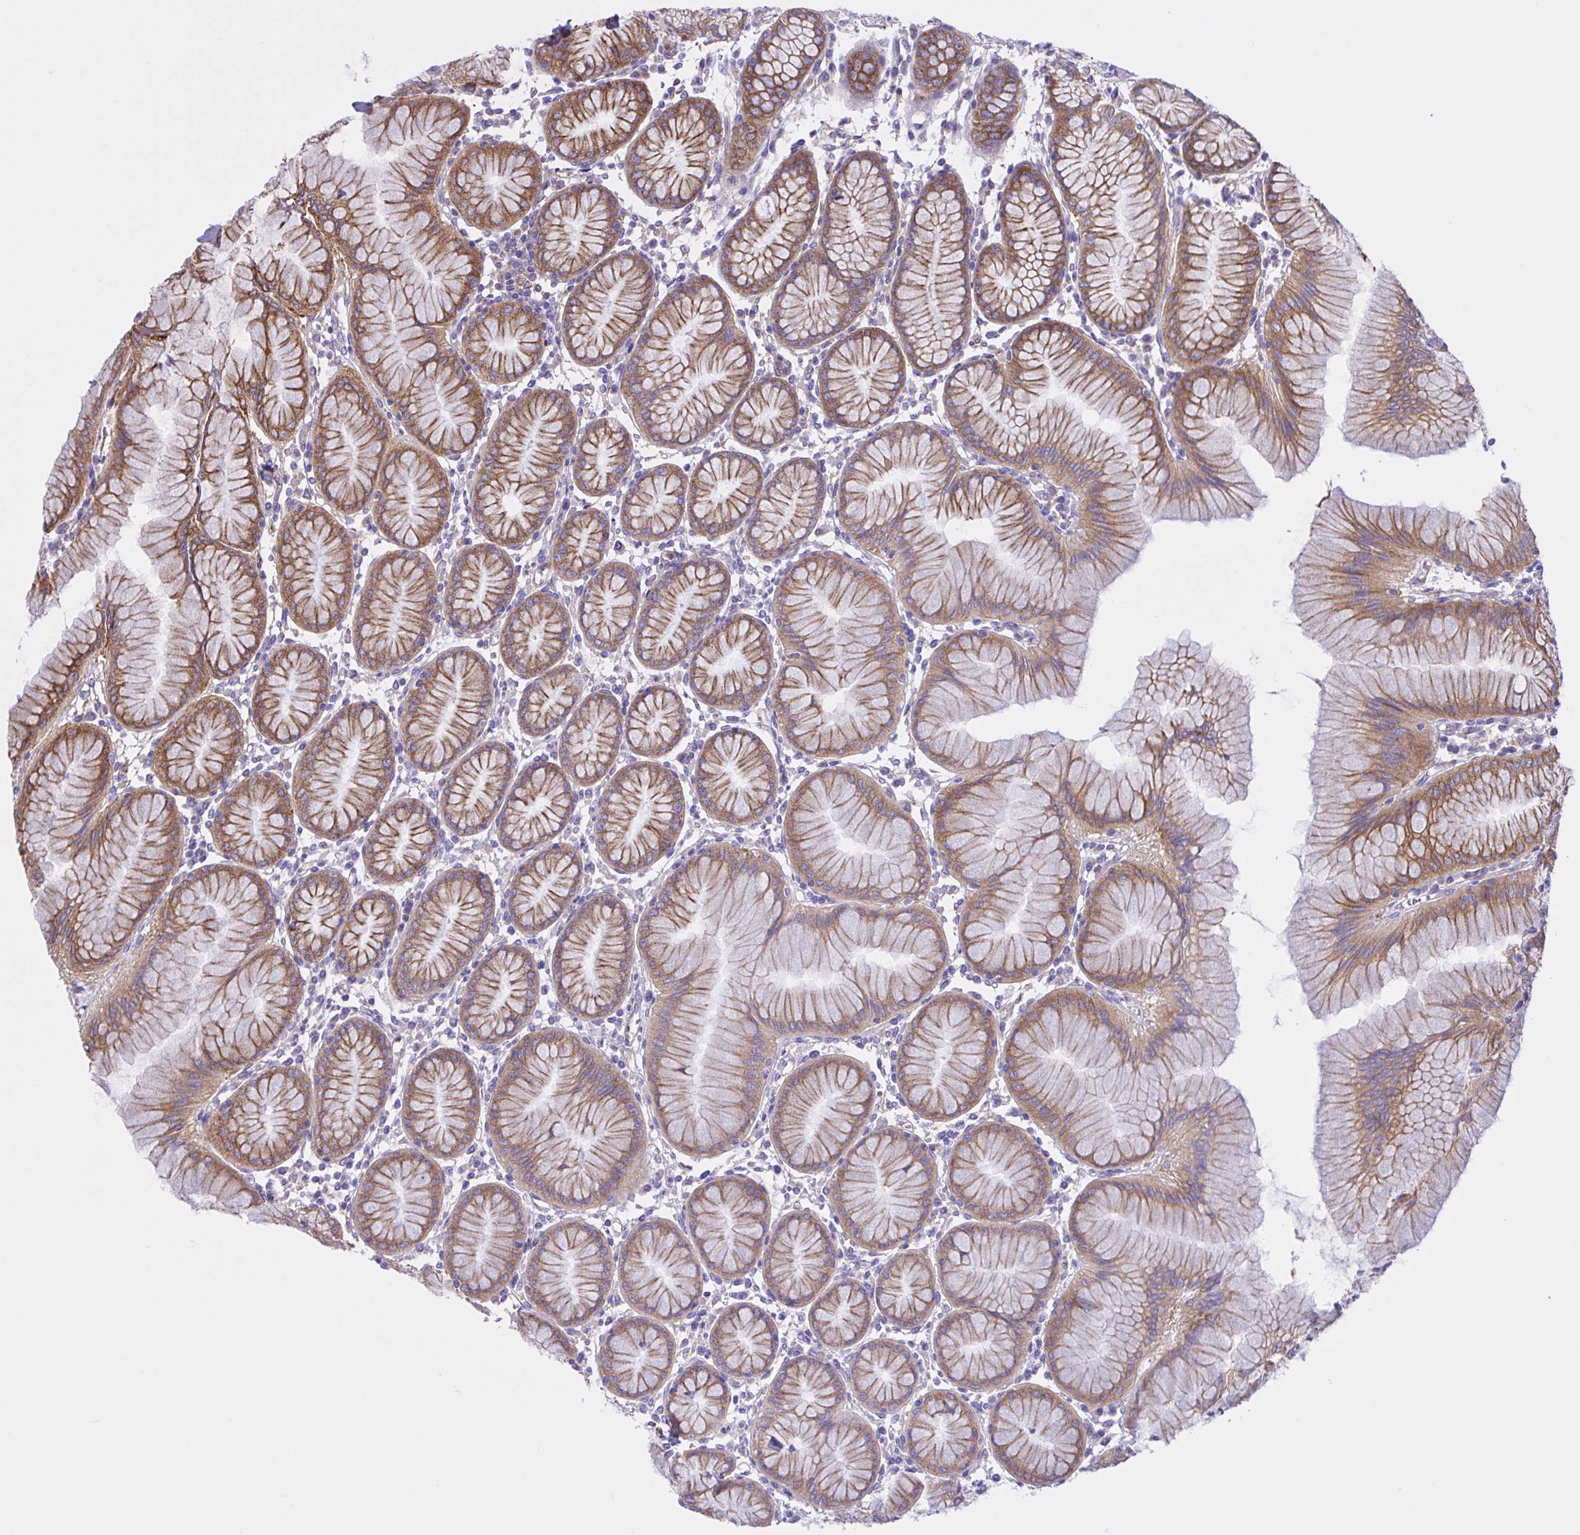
{"staining": {"intensity": "strong", "quantity": "25%-75%", "location": "cytoplasmic/membranous"}, "tissue": "stomach", "cell_type": "Glandular cells", "image_type": "normal", "snomed": [{"axis": "morphology", "description": "Normal tissue, NOS"}, {"axis": "topography", "description": "Stomach"}], "caption": "The immunohistochemical stain shows strong cytoplasmic/membranous staining in glandular cells of unremarkable stomach.", "gene": "OR51M1", "patient": {"sex": "female", "age": 57}}